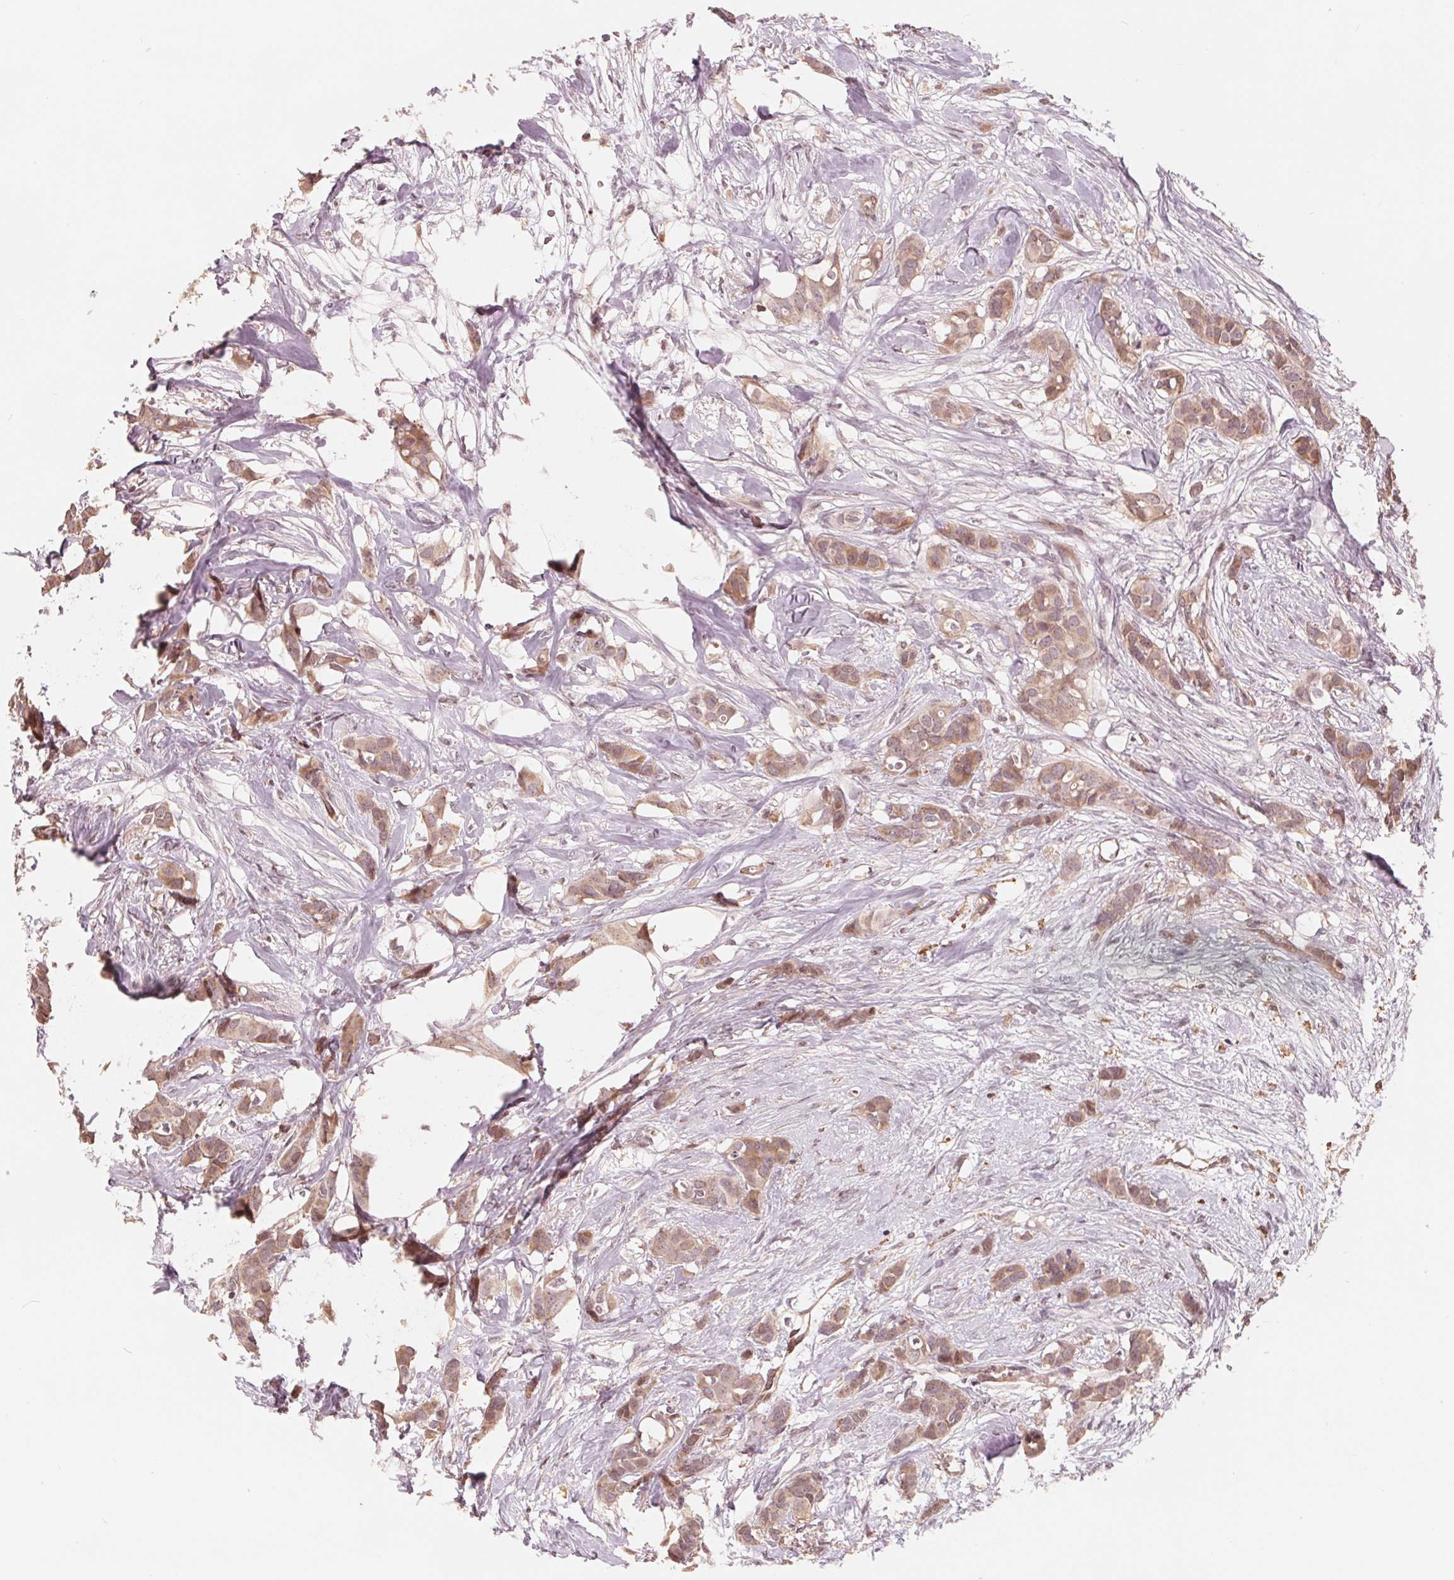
{"staining": {"intensity": "weak", "quantity": "<25%", "location": "cytoplasmic/membranous,nuclear"}, "tissue": "breast cancer", "cell_type": "Tumor cells", "image_type": "cancer", "snomed": [{"axis": "morphology", "description": "Duct carcinoma"}, {"axis": "topography", "description": "Breast"}], "caption": "This is an IHC photomicrograph of human breast cancer (infiltrating ductal carcinoma). There is no positivity in tumor cells.", "gene": "IL9R", "patient": {"sex": "female", "age": 62}}